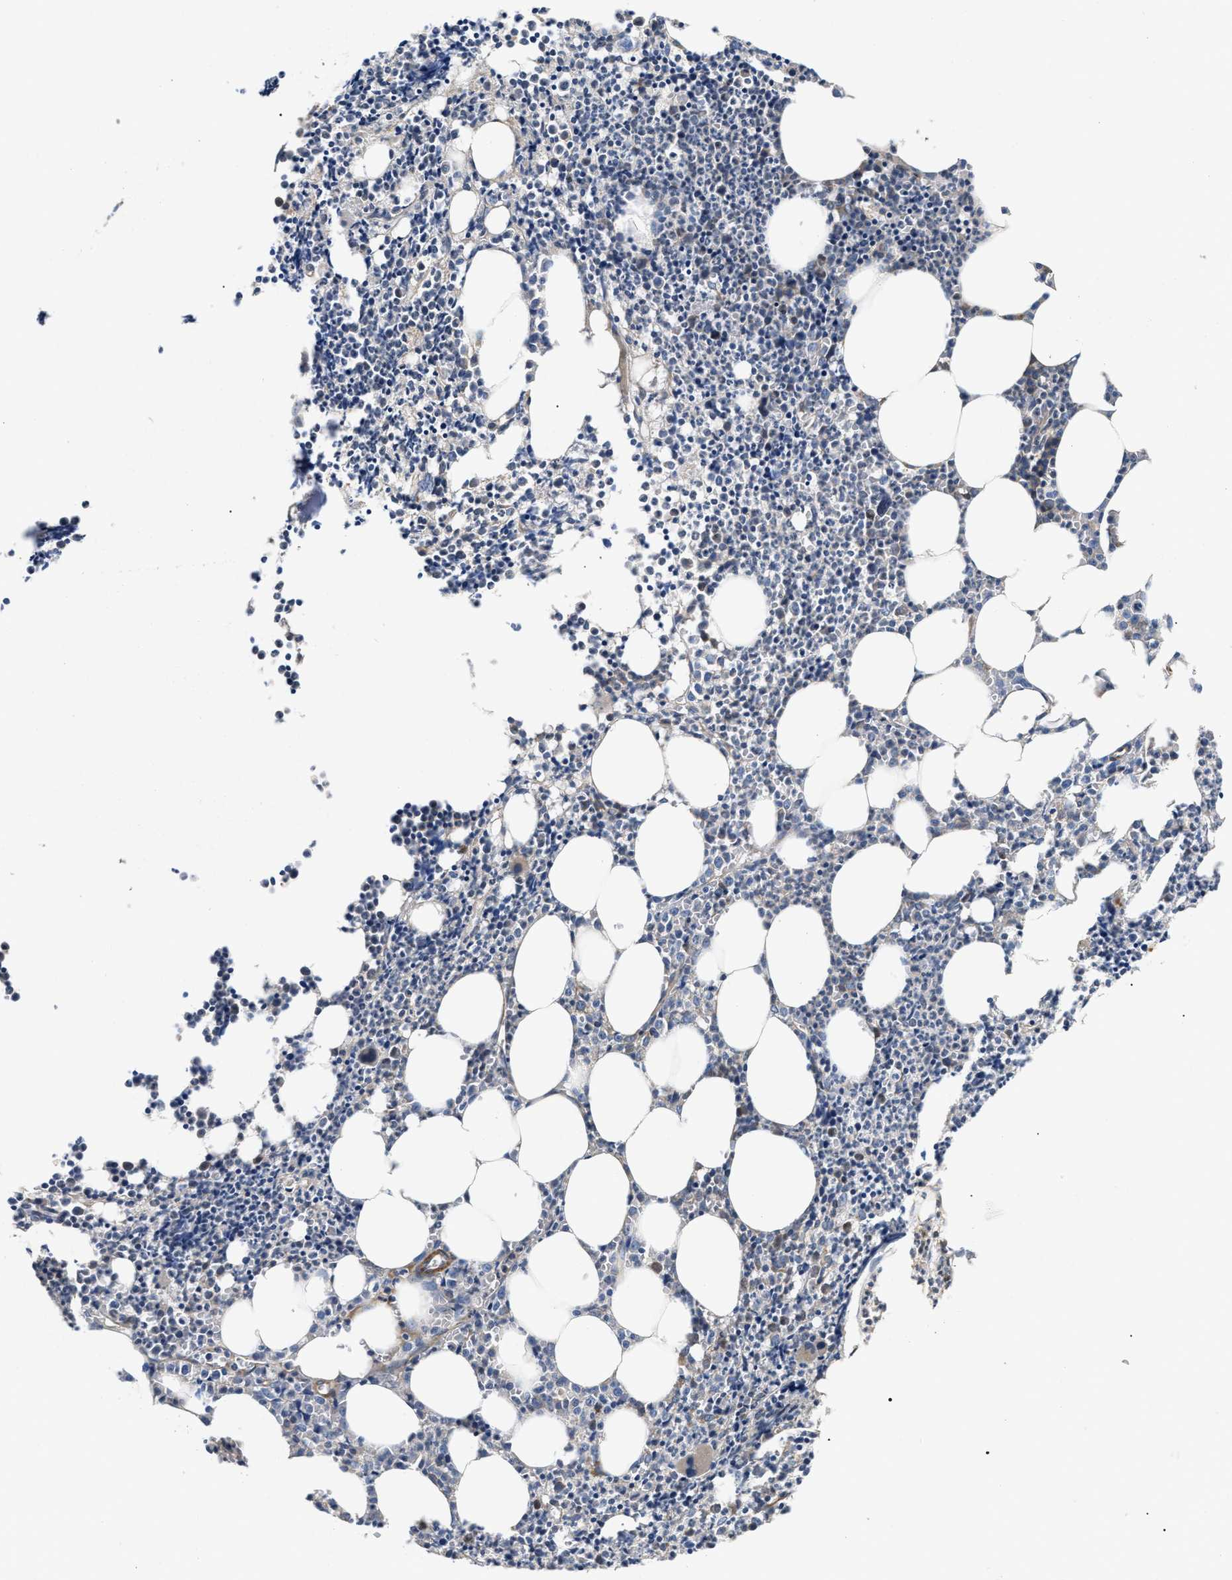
{"staining": {"intensity": "weak", "quantity": "<25%", "location": "cytoplasmic/membranous"}, "tissue": "bone marrow", "cell_type": "Hematopoietic cells", "image_type": "normal", "snomed": [{"axis": "morphology", "description": "Normal tissue, NOS"}, {"axis": "morphology", "description": "Inflammation, NOS"}, {"axis": "topography", "description": "Bone marrow"}], "caption": "The photomicrograph displays no staining of hematopoietic cells in benign bone marrow. The staining was performed using DAB to visualize the protein expression in brown, while the nuclei were stained in blue with hematoxylin (Magnification: 20x).", "gene": "DHX58", "patient": {"sex": "female", "age": 53}}